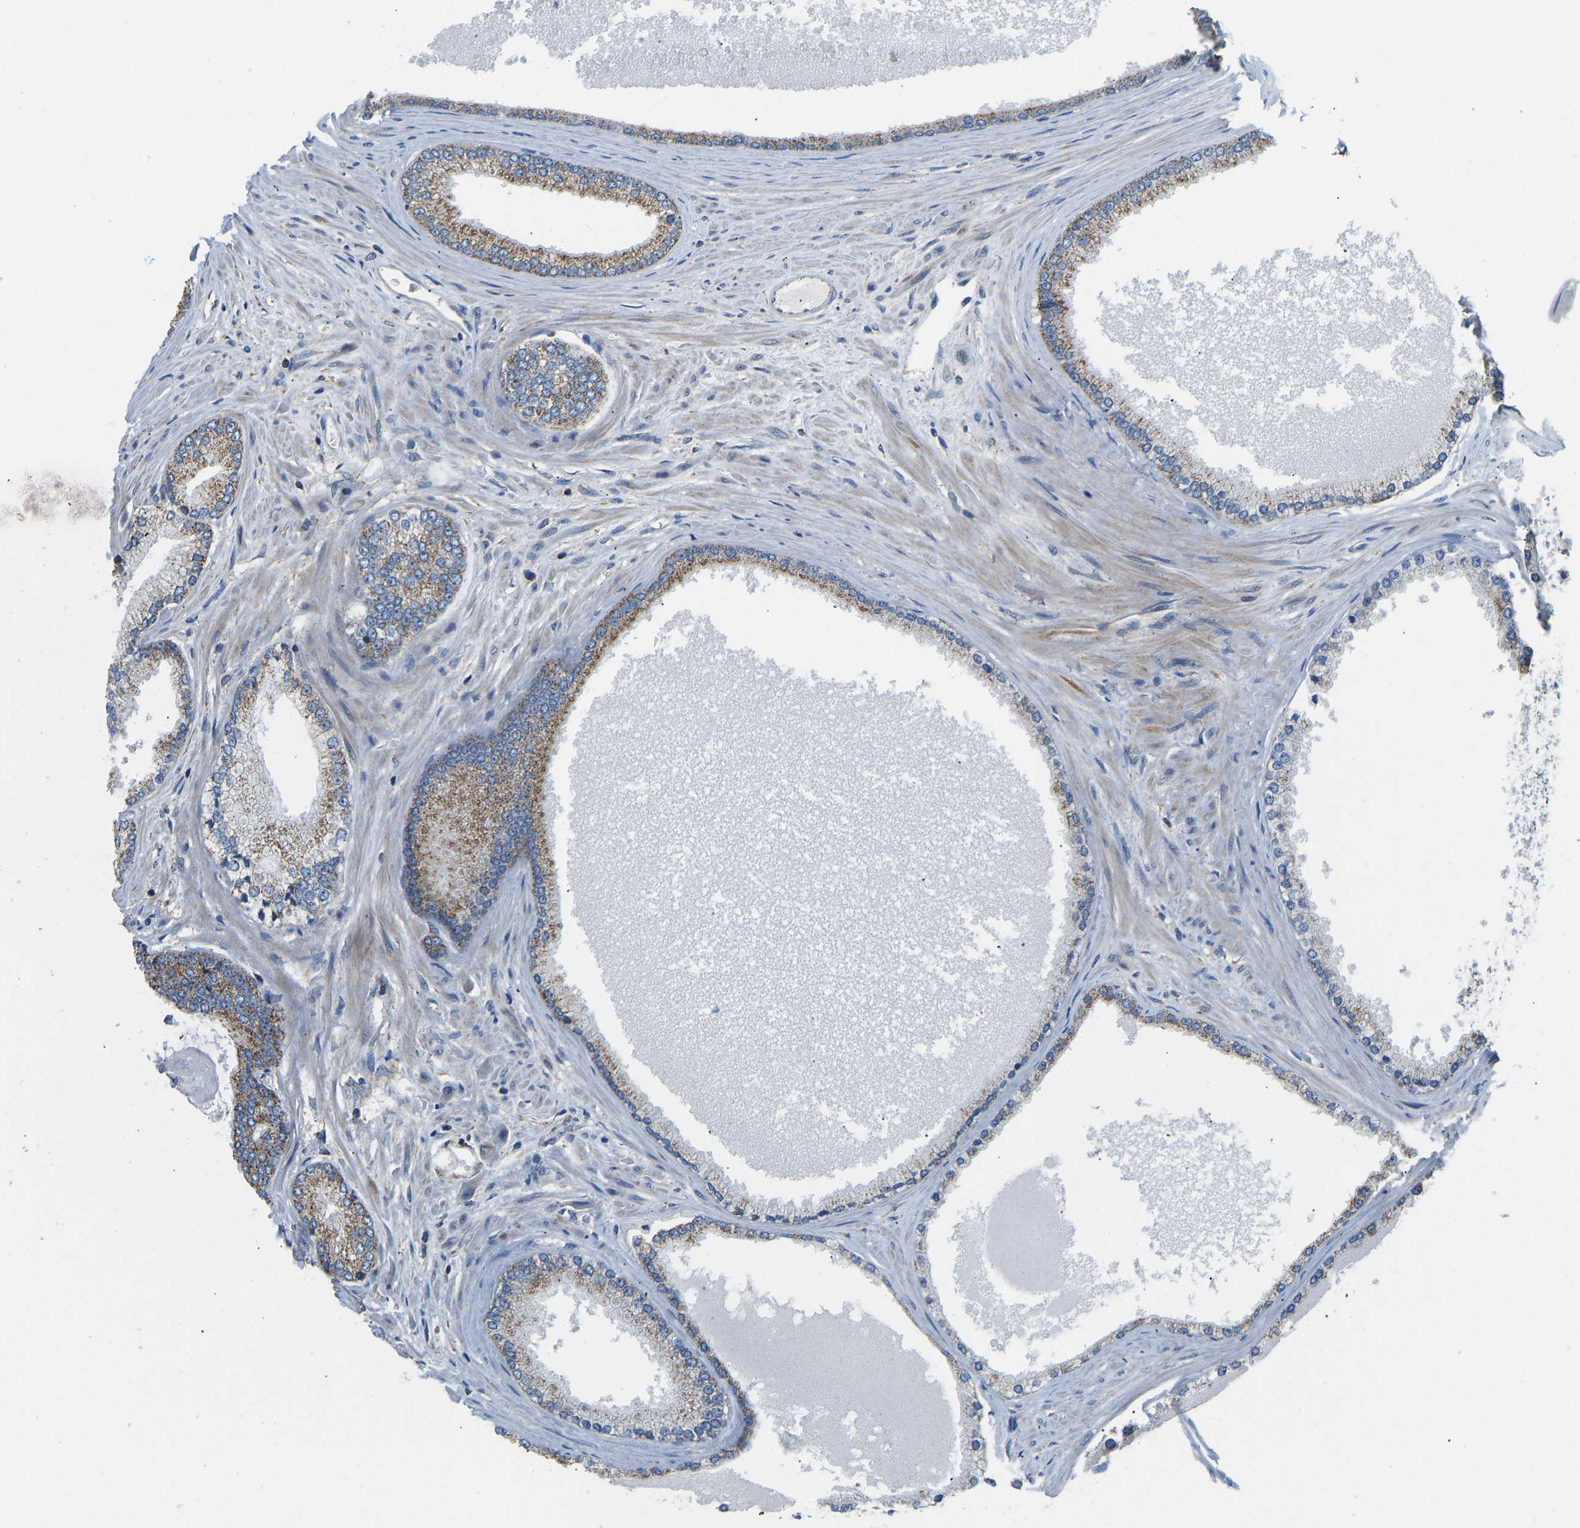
{"staining": {"intensity": "moderate", "quantity": ">75%", "location": "cytoplasmic/membranous"}, "tissue": "prostate cancer", "cell_type": "Tumor cells", "image_type": "cancer", "snomed": [{"axis": "morphology", "description": "Adenocarcinoma, High grade"}, {"axis": "topography", "description": "Prostate"}], "caption": "Immunohistochemical staining of high-grade adenocarcinoma (prostate) exhibits medium levels of moderate cytoplasmic/membranous staining in about >75% of tumor cells.", "gene": "RBP1", "patient": {"sex": "male", "age": 61}}